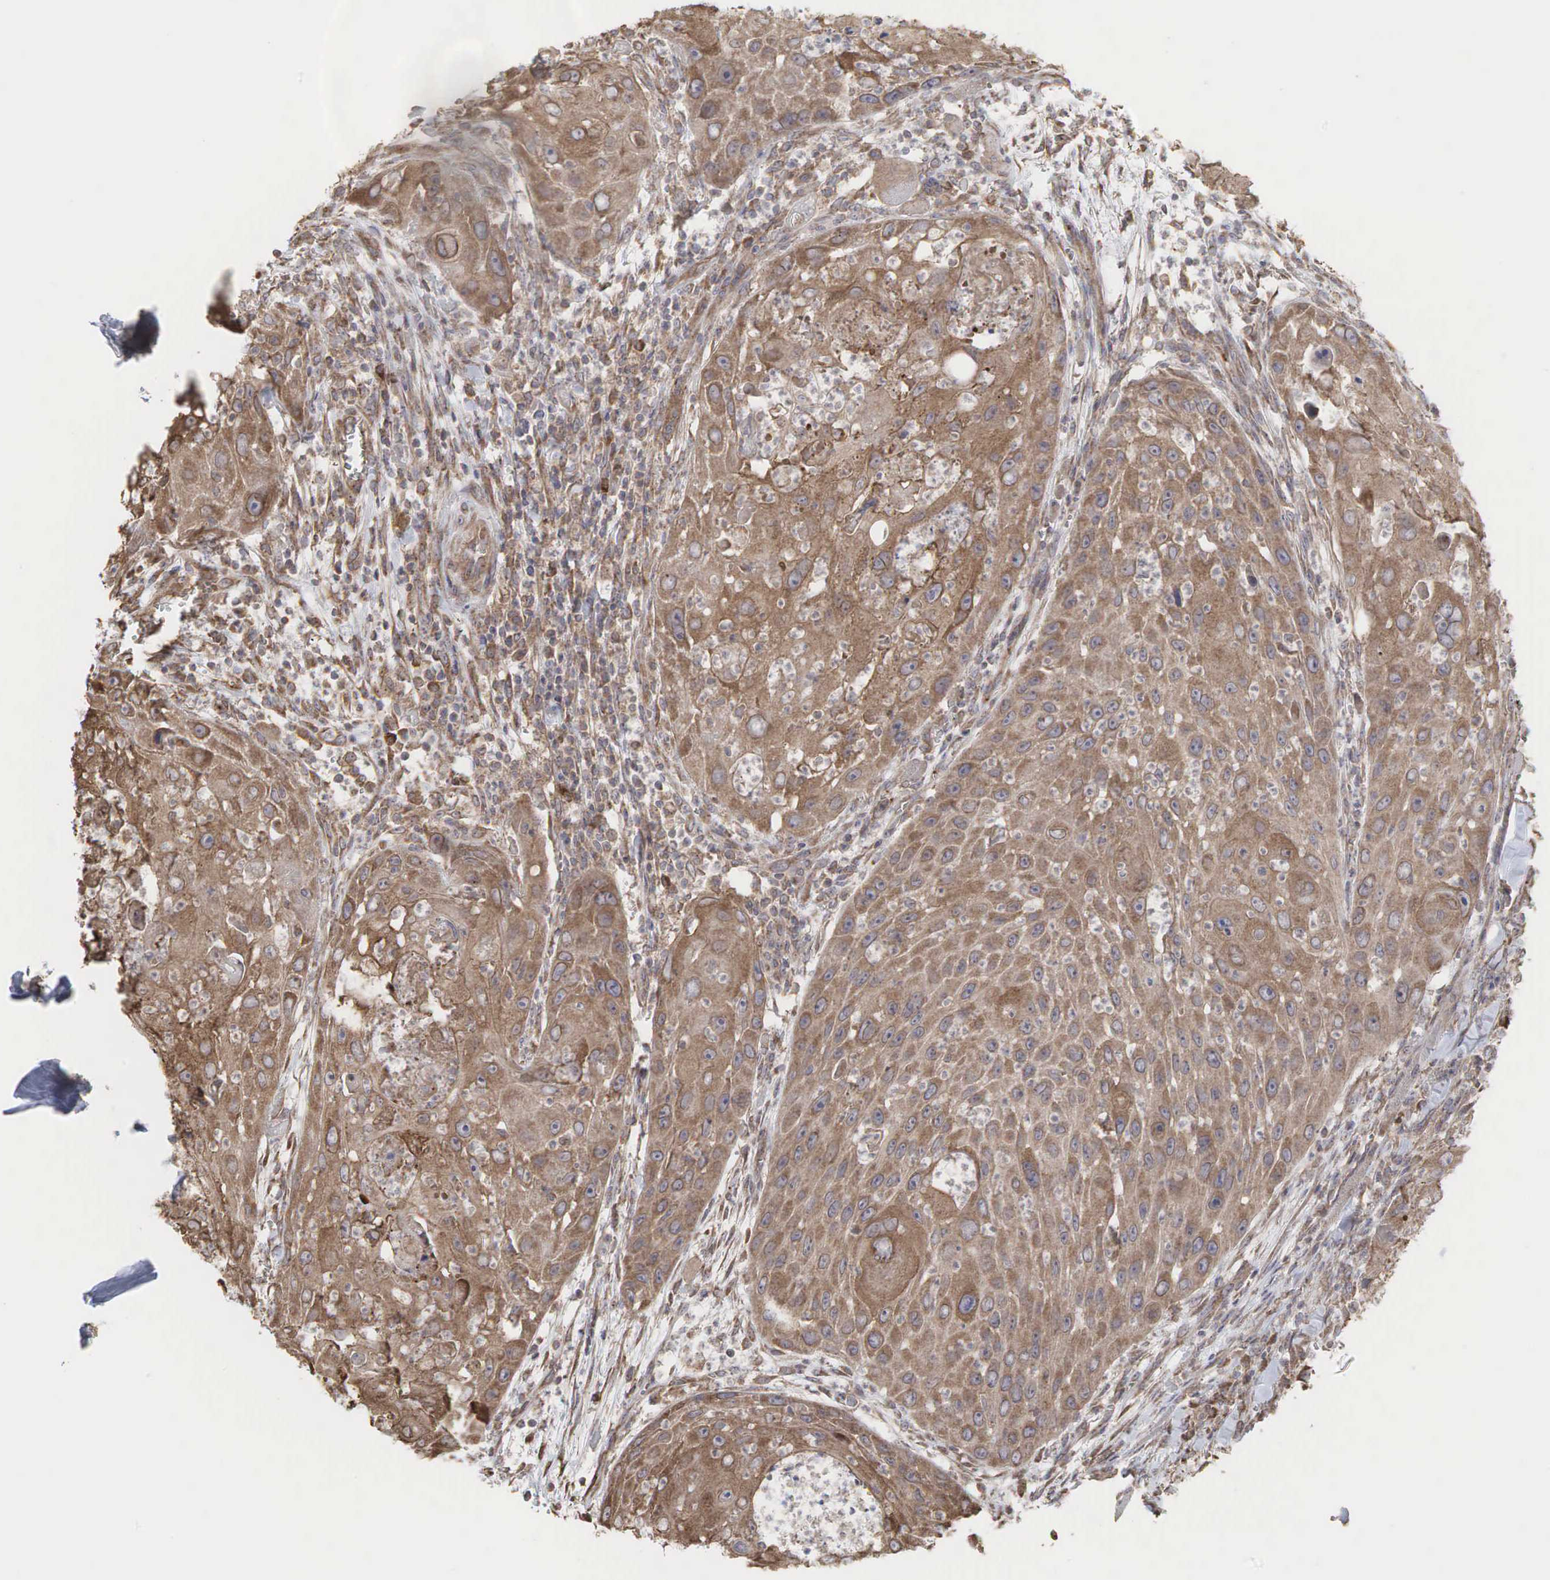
{"staining": {"intensity": "moderate", "quantity": ">75%", "location": "cytoplasmic/membranous"}, "tissue": "head and neck cancer", "cell_type": "Tumor cells", "image_type": "cancer", "snomed": [{"axis": "morphology", "description": "Squamous cell carcinoma, NOS"}, {"axis": "topography", "description": "Head-Neck"}], "caption": "A histopathology image of squamous cell carcinoma (head and neck) stained for a protein displays moderate cytoplasmic/membranous brown staining in tumor cells.", "gene": "PABPC5", "patient": {"sex": "male", "age": 64}}